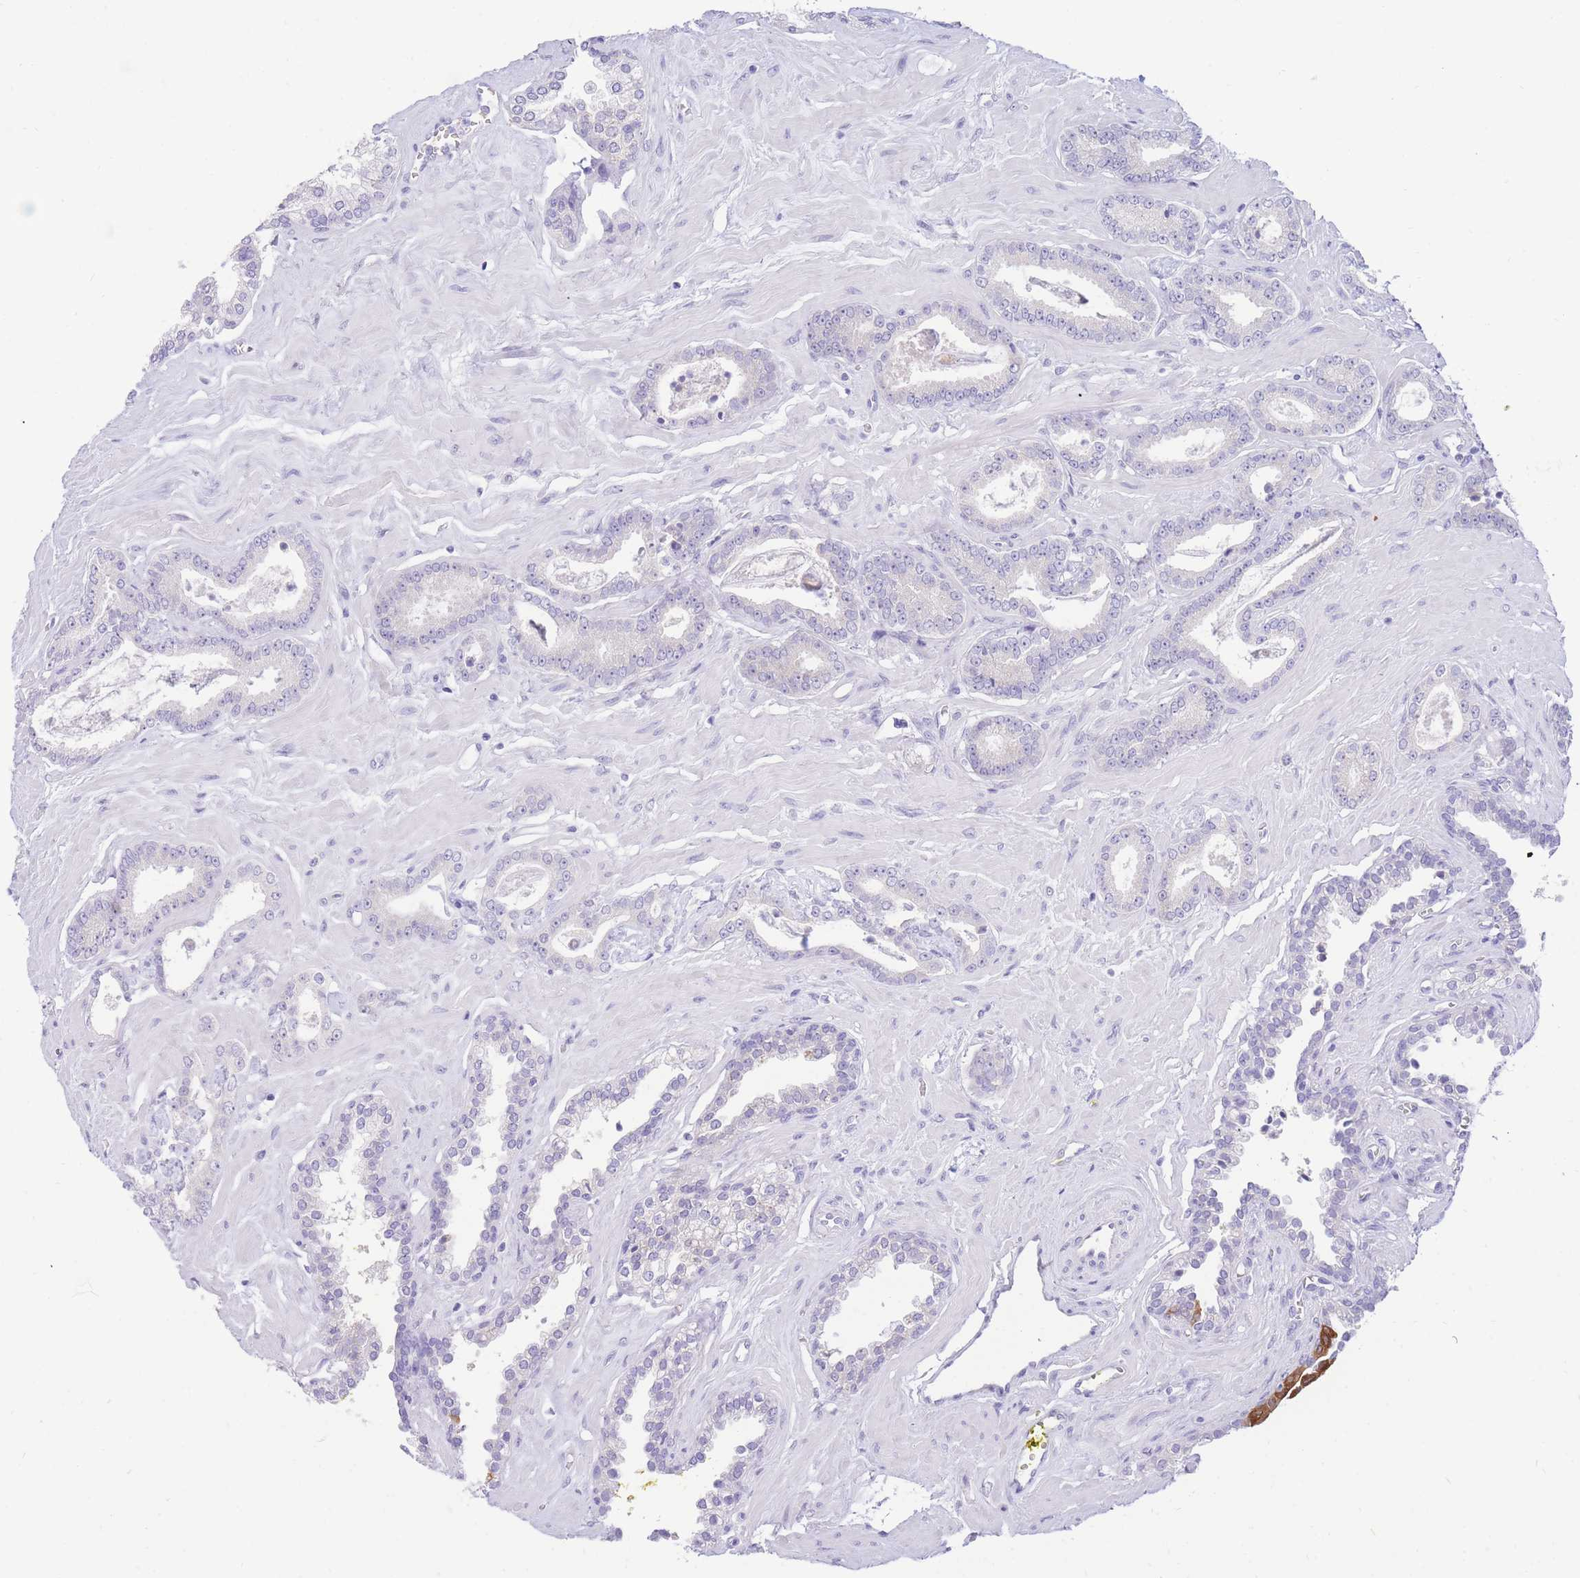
{"staining": {"intensity": "negative", "quantity": "none", "location": "none"}, "tissue": "prostate cancer", "cell_type": "Tumor cells", "image_type": "cancer", "snomed": [{"axis": "morphology", "description": "Adenocarcinoma, Low grade"}, {"axis": "topography", "description": "Prostate"}], "caption": "High magnification brightfield microscopy of prostate adenocarcinoma (low-grade) stained with DAB (3,3'-diaminobenzidine) (brown) and counterstained with hematoxylin (blue): tumor cells show no significant positivity. (Brightfield microscopy of DAB IHC at high magnification).", "gene": "SSUH2", "patient": {"sex": "male", "age": 60}}